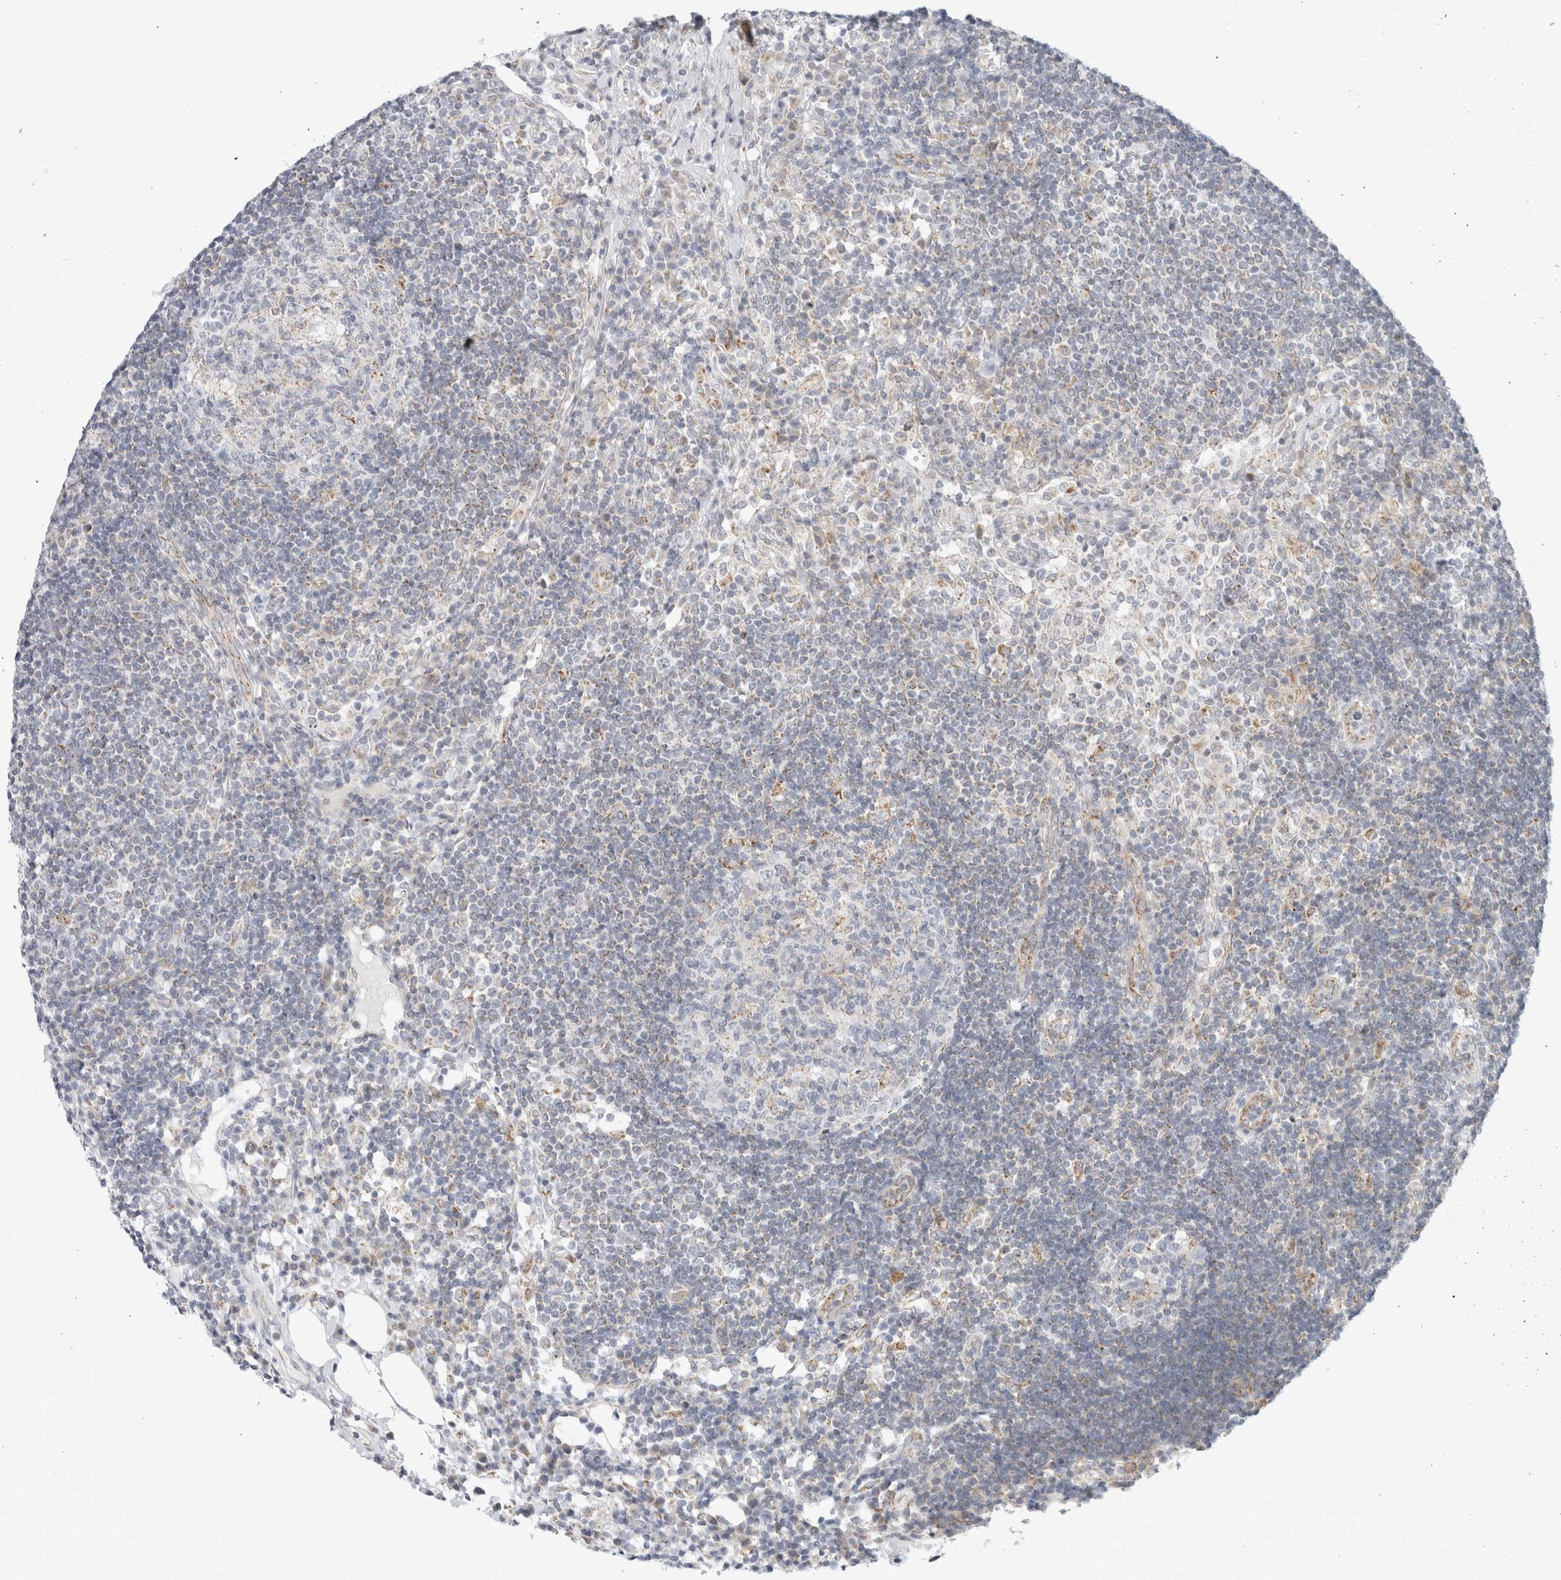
{"staining": {"intensity": "negative", "quantity": "none", "location": "none"}, "tissue": "lymph node", "cell_type": "Germinal center cells", "image_type": "normal", "snomed": [{"axis": "morphology", "description": "Normal tissue, NOS"}, {"axis": "topography", "description": "Lymph node"}], "caption": "This photomicrograph is of benign lymph node stained with immunohistochemistry (IHC) to label a protein in brown with the nuclei are counter-stained blue. There is no positivity in germinal center cells.", "gene": "FAHD1", "patient": {"sex": "female", "age": 53}}